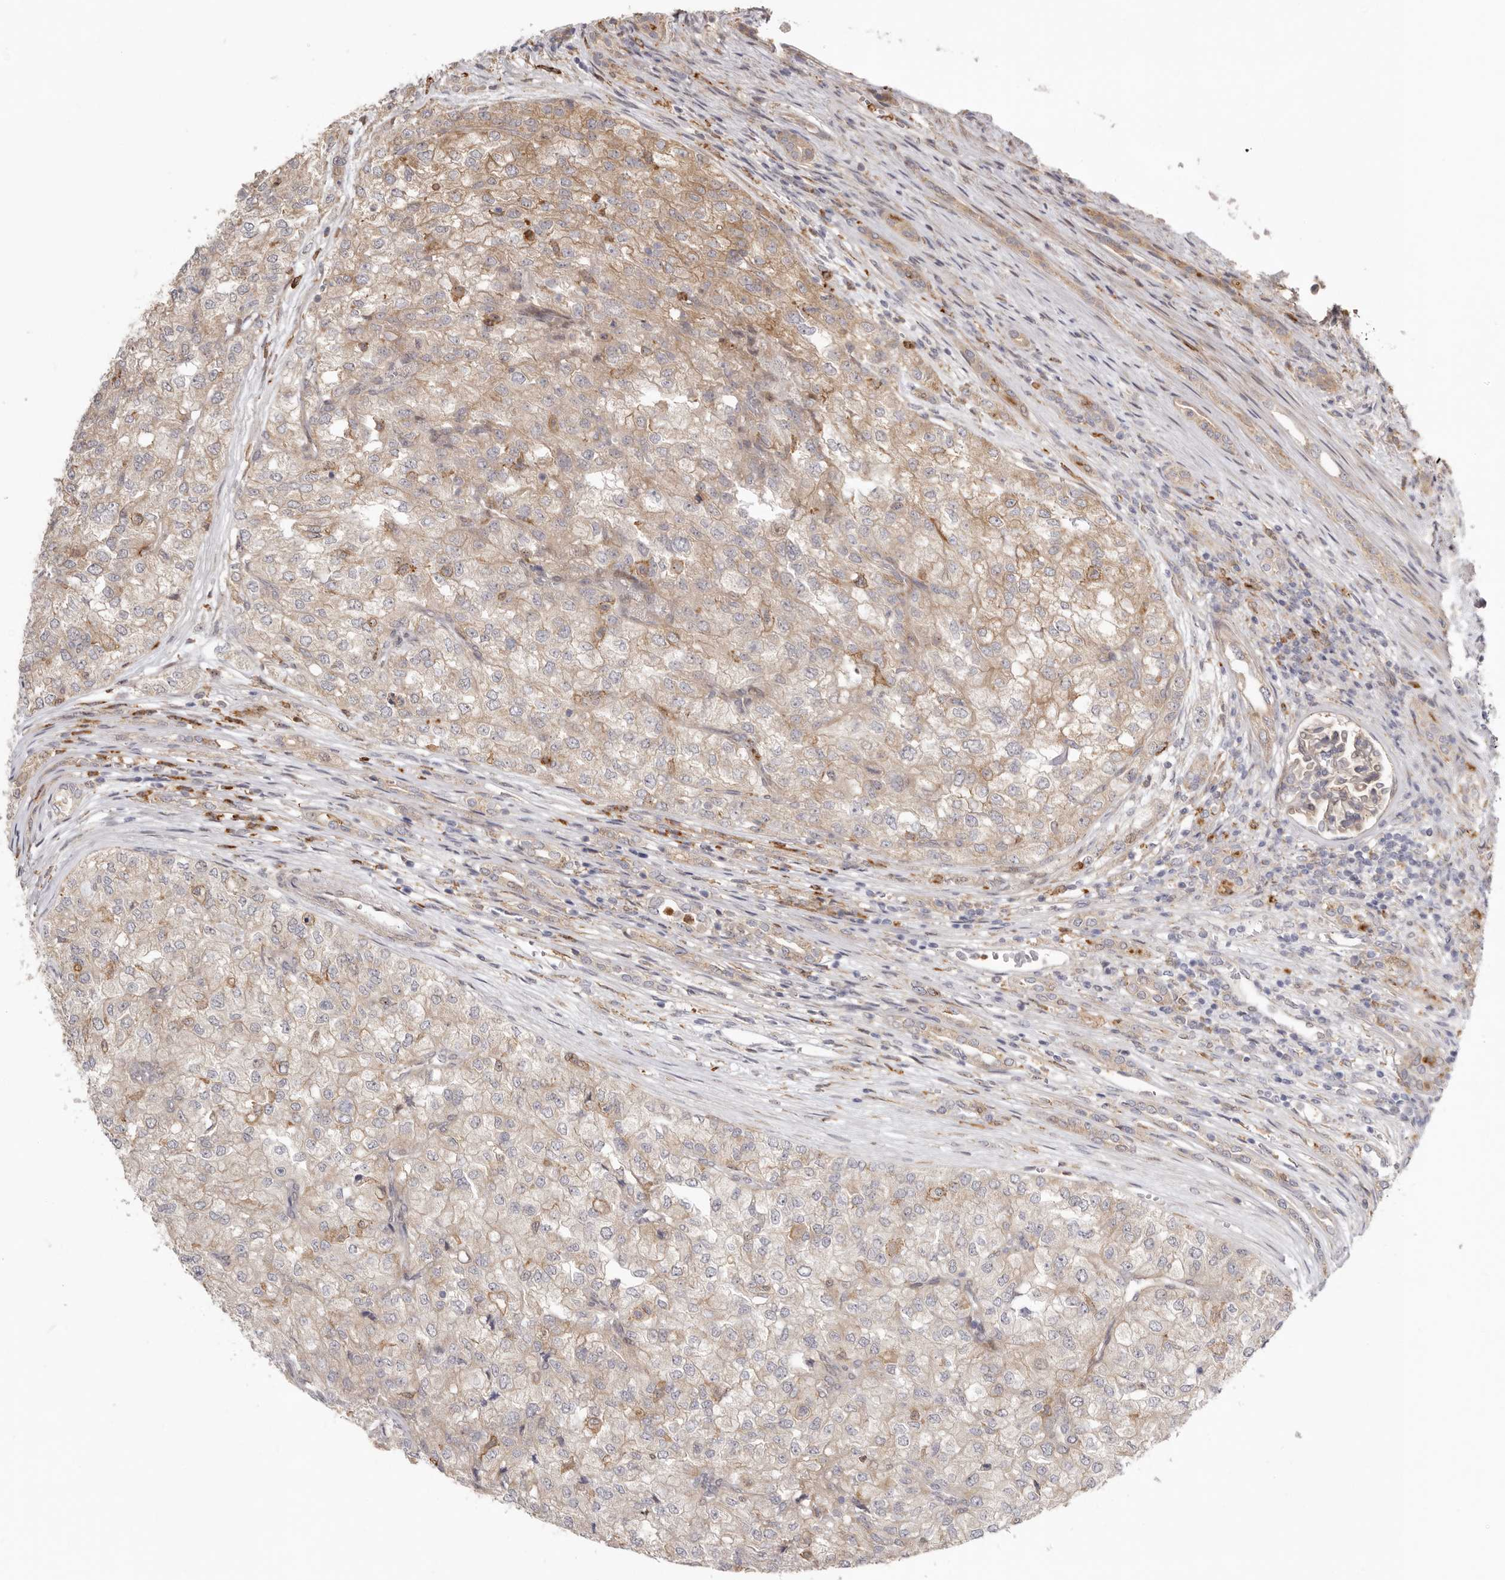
{"staining": {"intensity": "weak", "quantity": "<25%", "location": "cytoplasmic/membranous"}, "tissue": "renal cancer", "cell_type": "Tumor cells", "image_type": "cancer", "snomed": [{"axis": "morphology", "description": "Adenocarcinoma, NOS"}, {"axis": "topography", "description": "Kidney"}], "caption": "Renal cancer stained for a protein using immunohistochemistry exhibits no positivity tumor cells.", "gene": "MSRB2", "patient": {"sex": "female", "age": 54}}